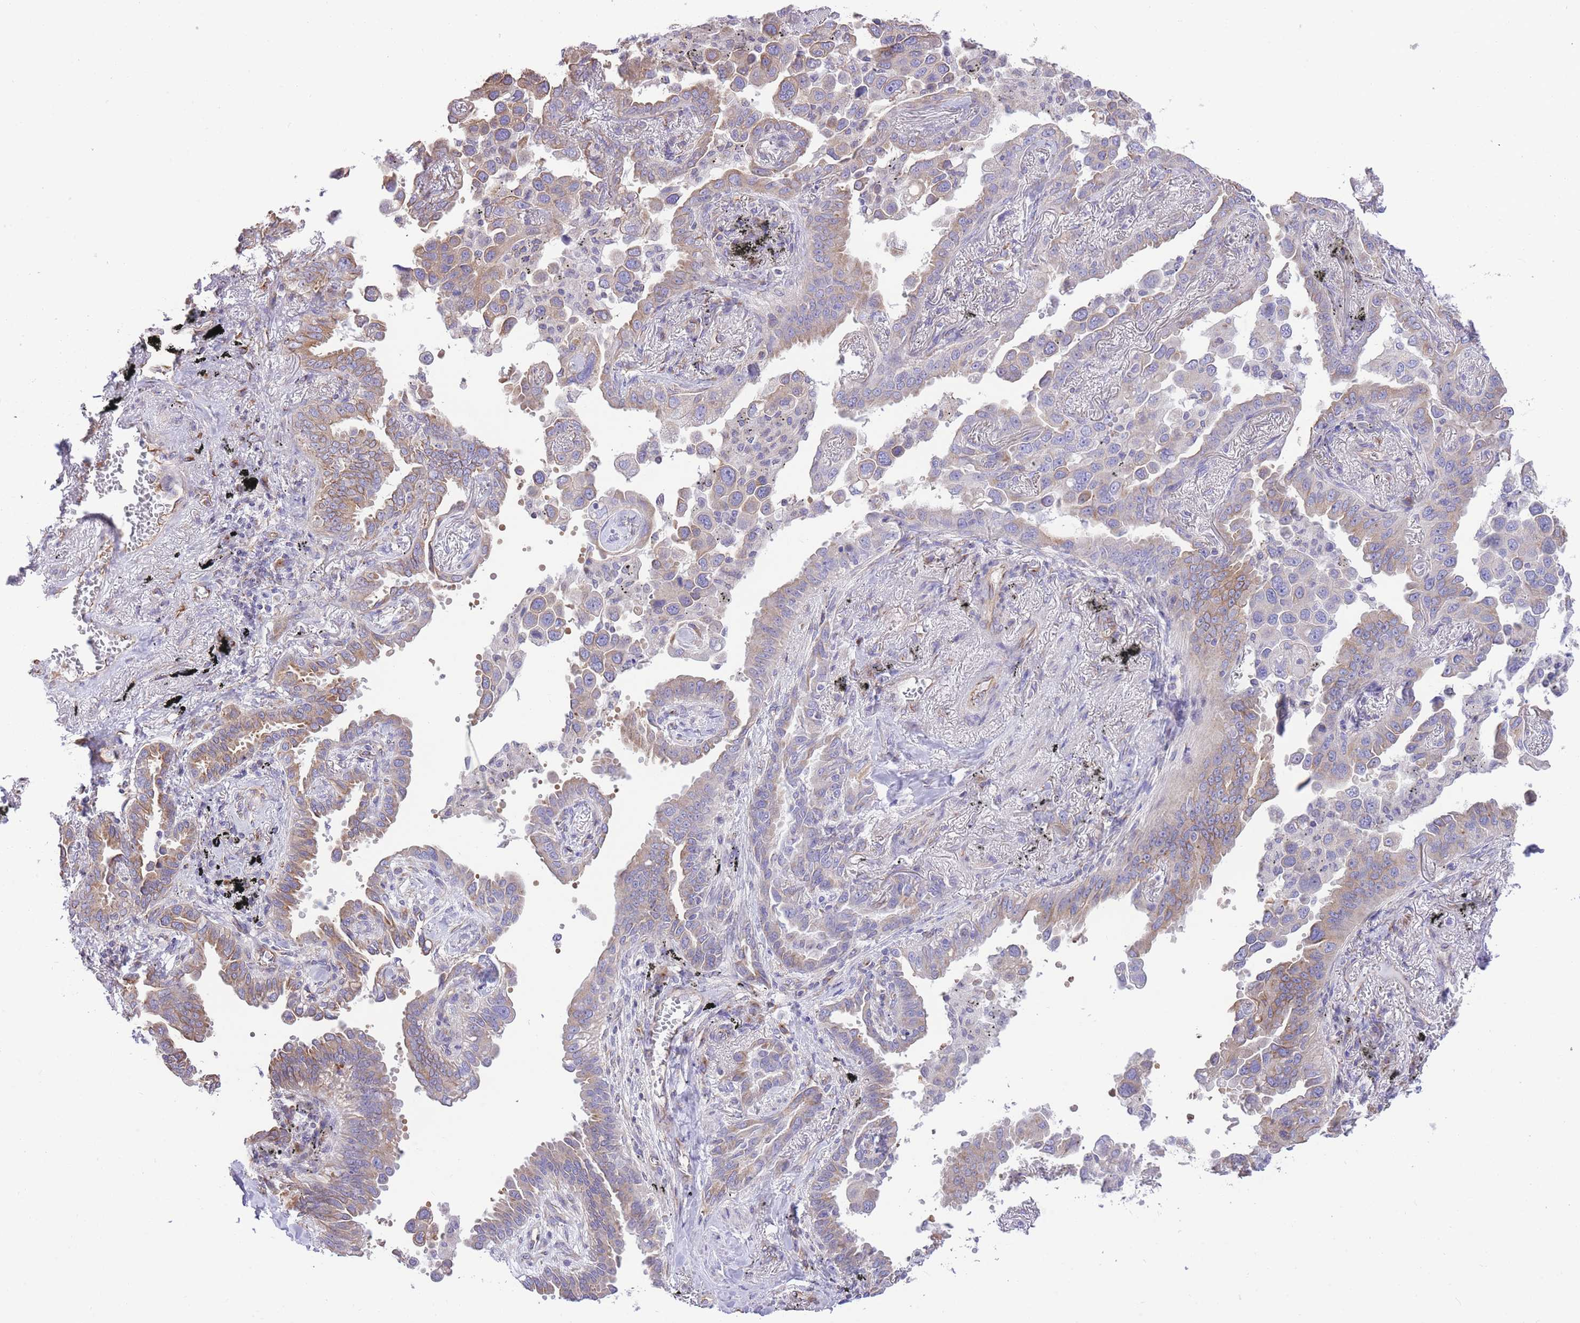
{"staining": {"intensity": "weak", "quantity": "25%-75%", "location": "cytoplasmic/membranous"}, "tissue": "lung cancer", "cell_type": "Tumor cells", "image_type": "cancer", "snomed": [{"axis": "morphology", "description": "Adenocarcinoma, NOS"}, {"axis": "topography", "description": "Lung"}], "caption": "Immunohistochemistry photomicrograph of neoplastic tissue: human lung cancer (adenocarcinoma) stained using IHC reveals low levels of weak protein expression localized specifically in the cytoplasmic/membranous of tumor cells, appearing as a cytoplasmic/membranous brown color.", "gene": "RHOU", "patient": {"sex": "male", "age": 67}}